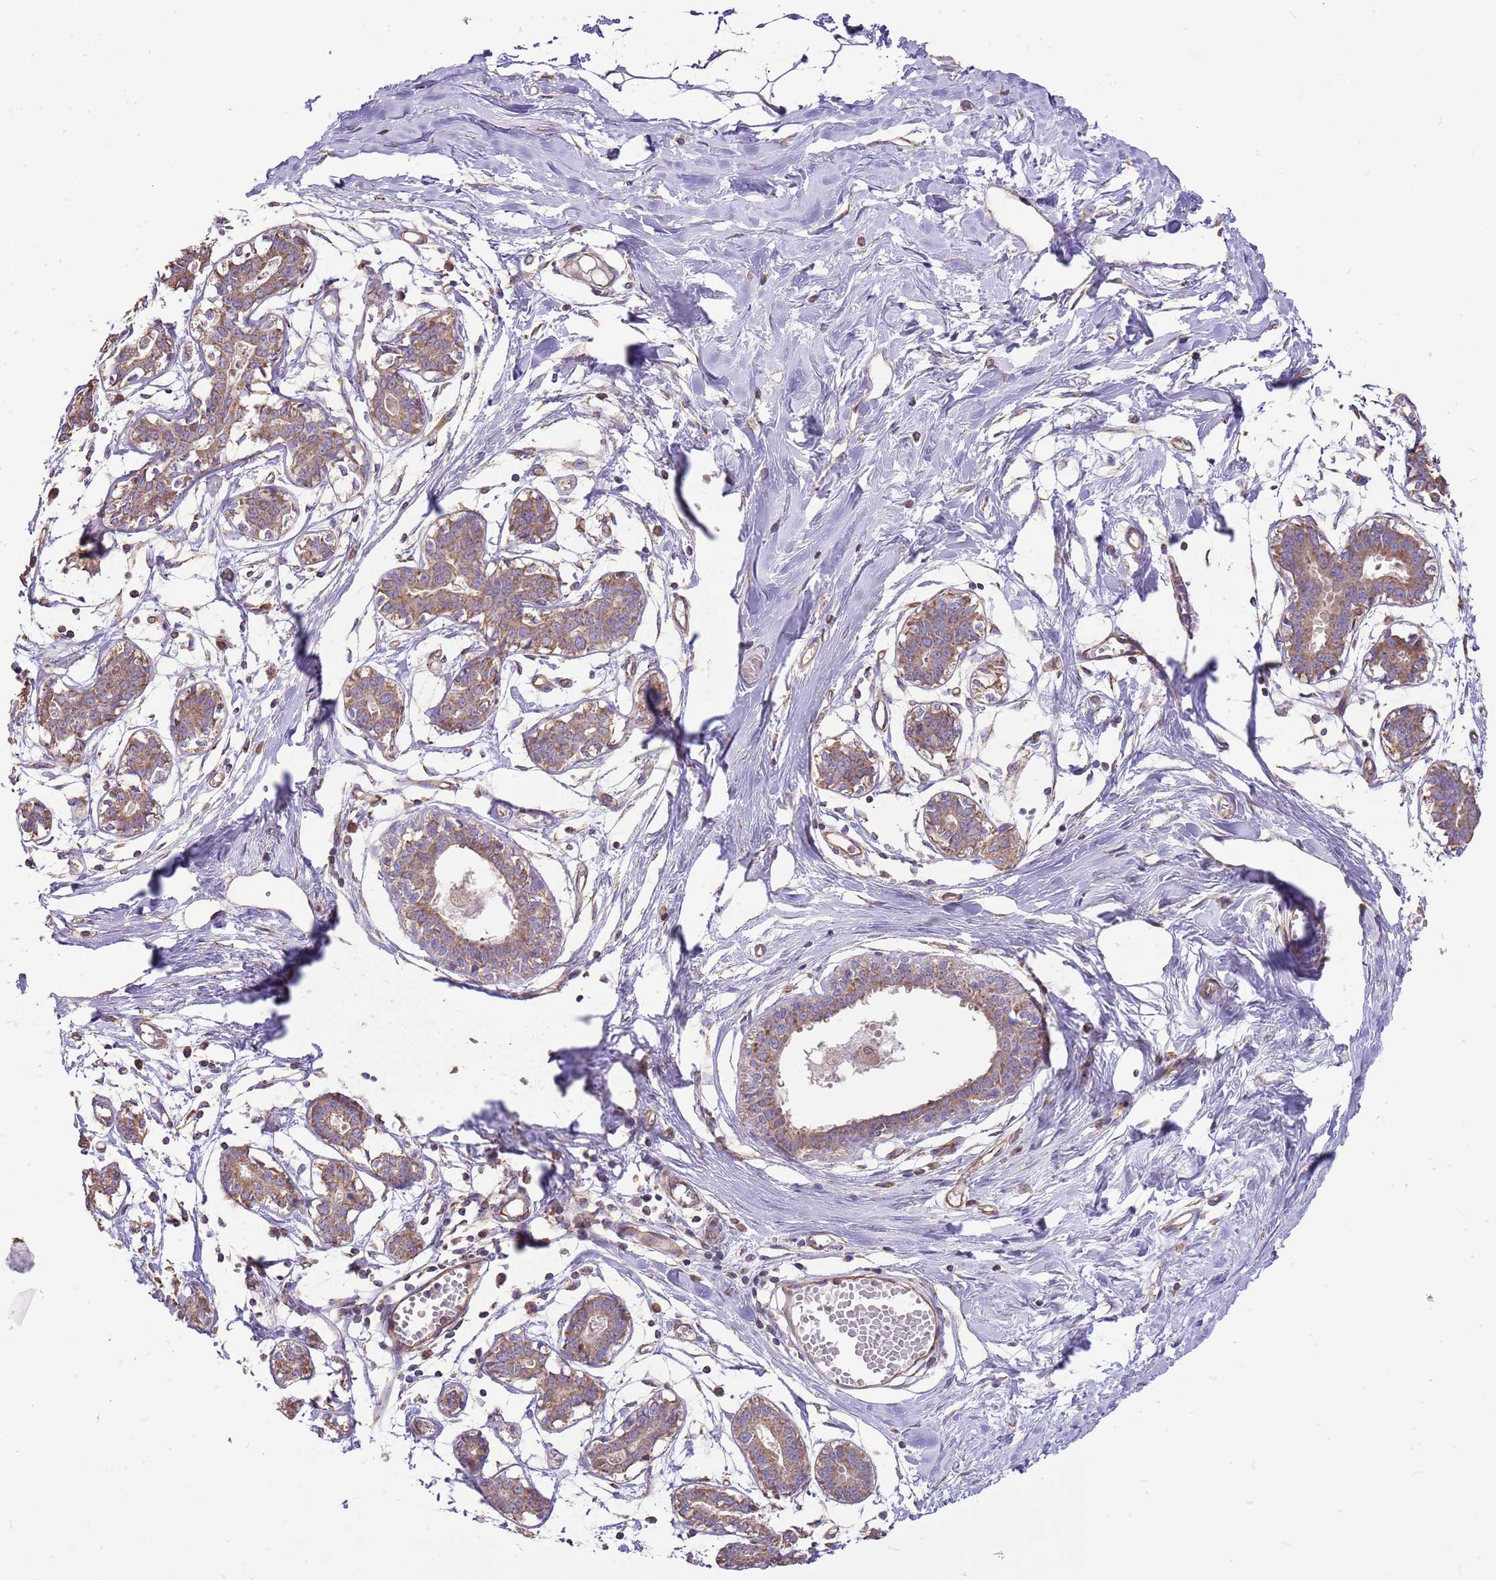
{"staining": {"intensity": "negative", "quantity": "none", "location": "none"}, "tissue": "breast", "cell_type": "Adipocytes", "image_type": "normal", "snomed": [{"axis": "morphology", "description": "Normal tissue, NOS"}, {"axis": "topography", "description": "Breast"}], "caption": "A micrograph of human breast is negative for staining in adipocytes. (Immunohistochemistry, brightfield microscopy, high magnification).", "gene": "DOCK9", "patient": {"sex": "female", "age": 27}}